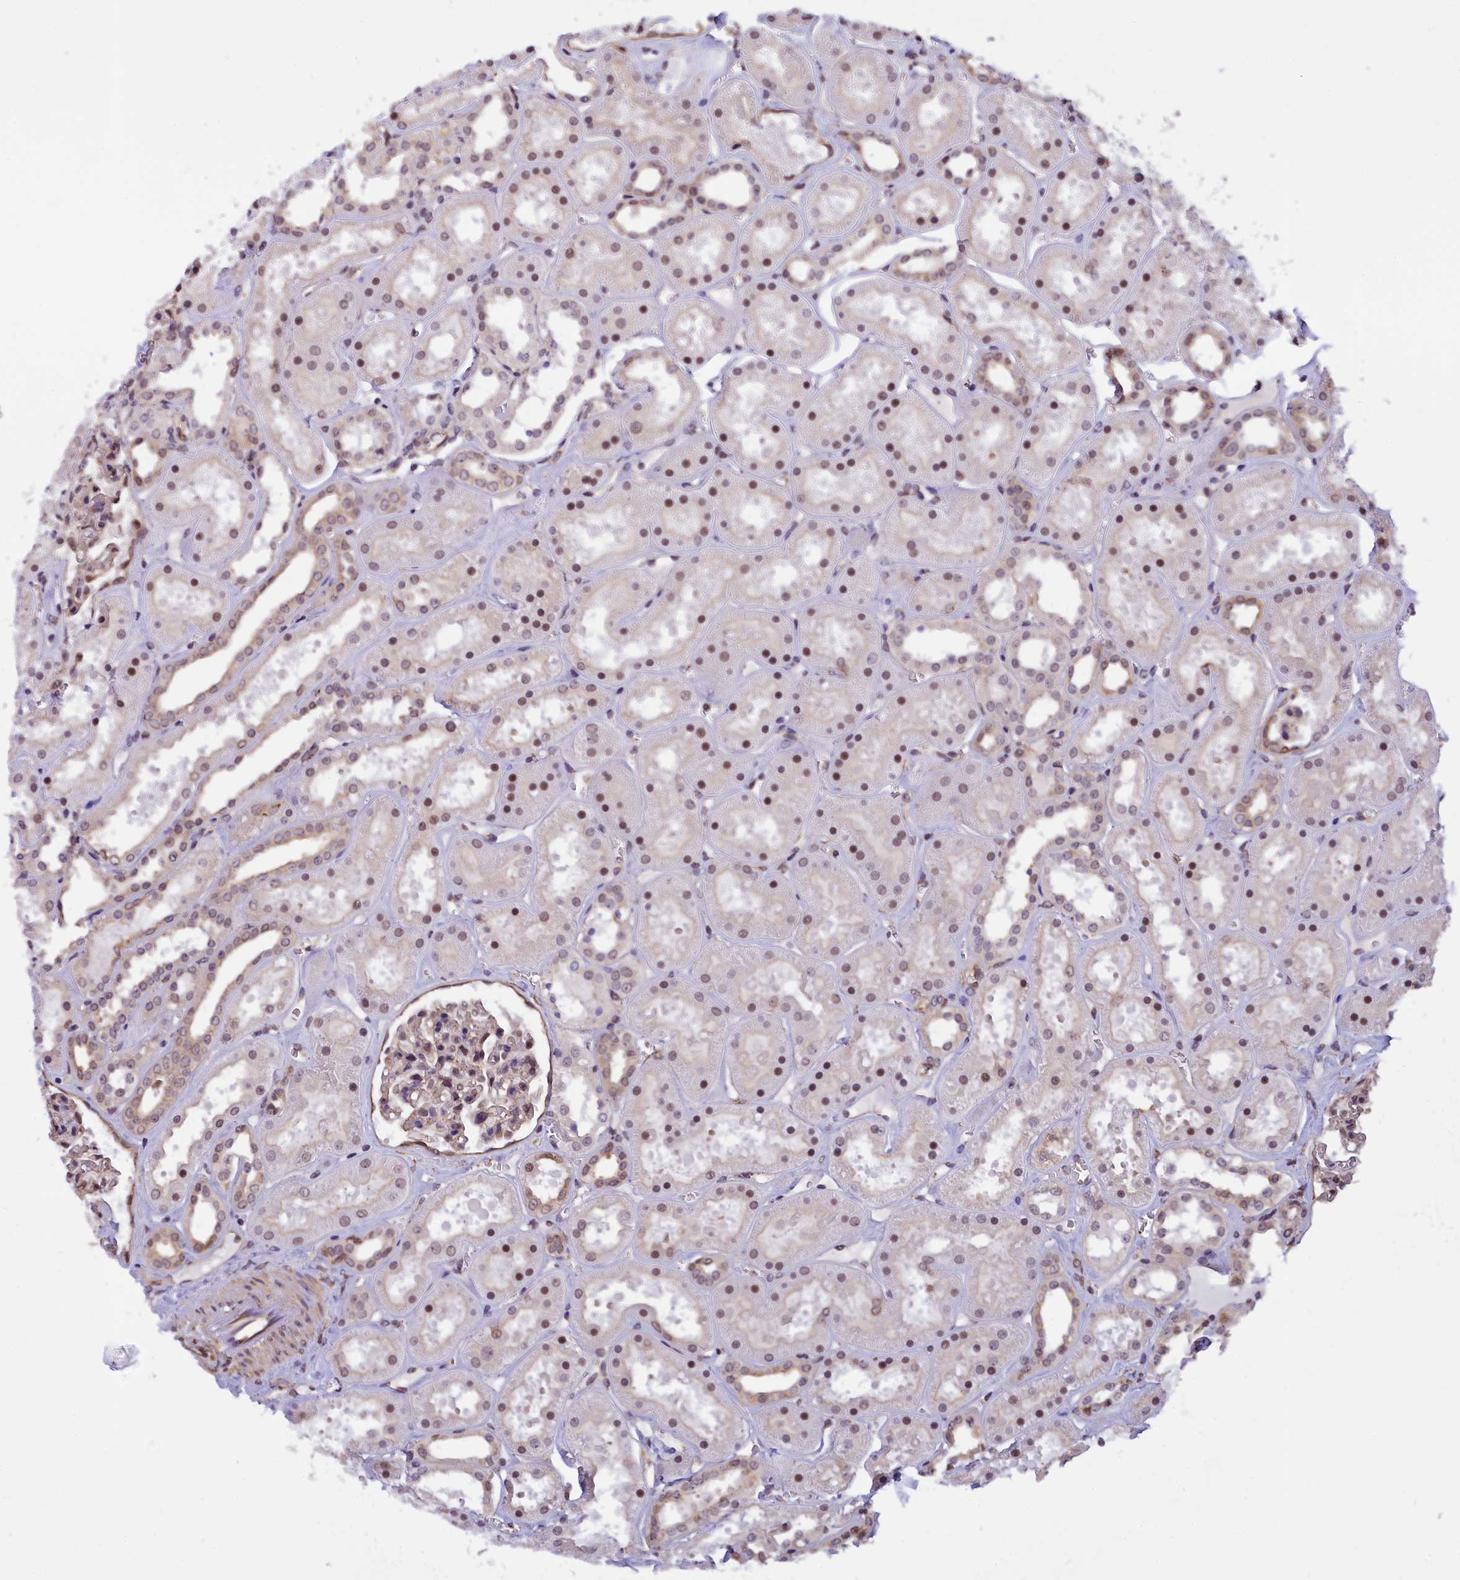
{"staining": {"intensity": "moderate", "quantity": "<25%", "location": "nuclear"}, "tissue": "kidney", "cell_type": "Cells in glomeruli", "image_type": "normal", "snomed": [{"axis": "morphology", "description": "Normal tissue, NOS"}, {"axis": "topography", "description": "Kidney"}], "caption": "A brown stain labels moderate nuclear positivity of a protein in cells in glomeruli of unremarkable kidney. (IHC, brightfield microscopy, high magnification).", "gene": "ZC3H4", "patient": {"sex": "female", "age": 41}}